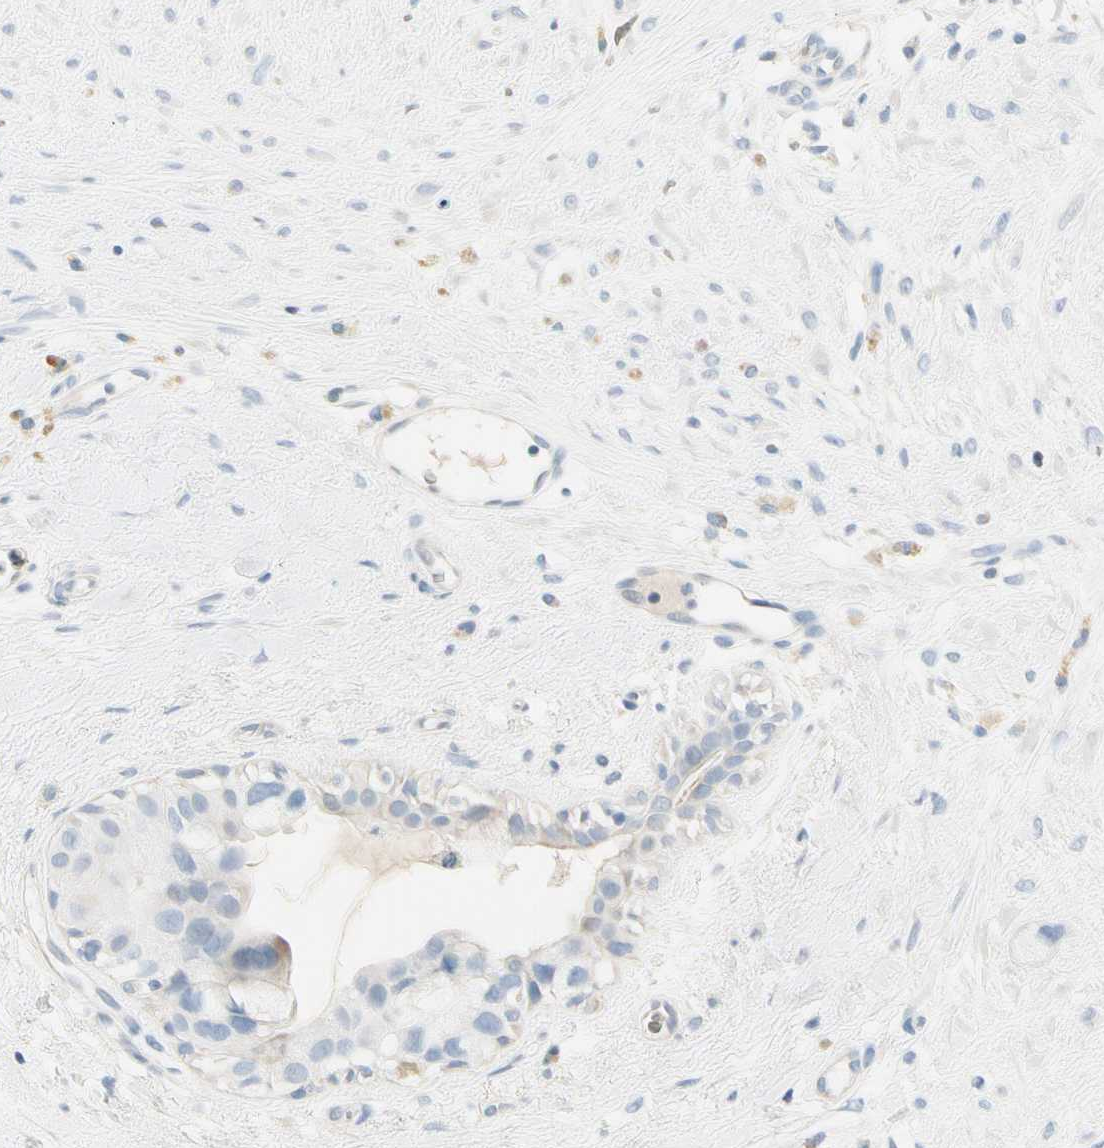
{"staining": {"intensity": "negative", "quantity": "none", "location": "none"}, "tissue": "breast cancer", "cell_type": "Tumor cells", "image_type": "cancer", "snomed": [{"axis": "morphology", "description": "Duct carcinoma"}, {"axis": "topography", "description": "Breast"}], "caption": "Immunohistochemical staining of human breast intraductal carcinoma displays no significant positivity in tumor cells.", "gene": "CA1", "patient": {"sex": "female", "age": 40}}